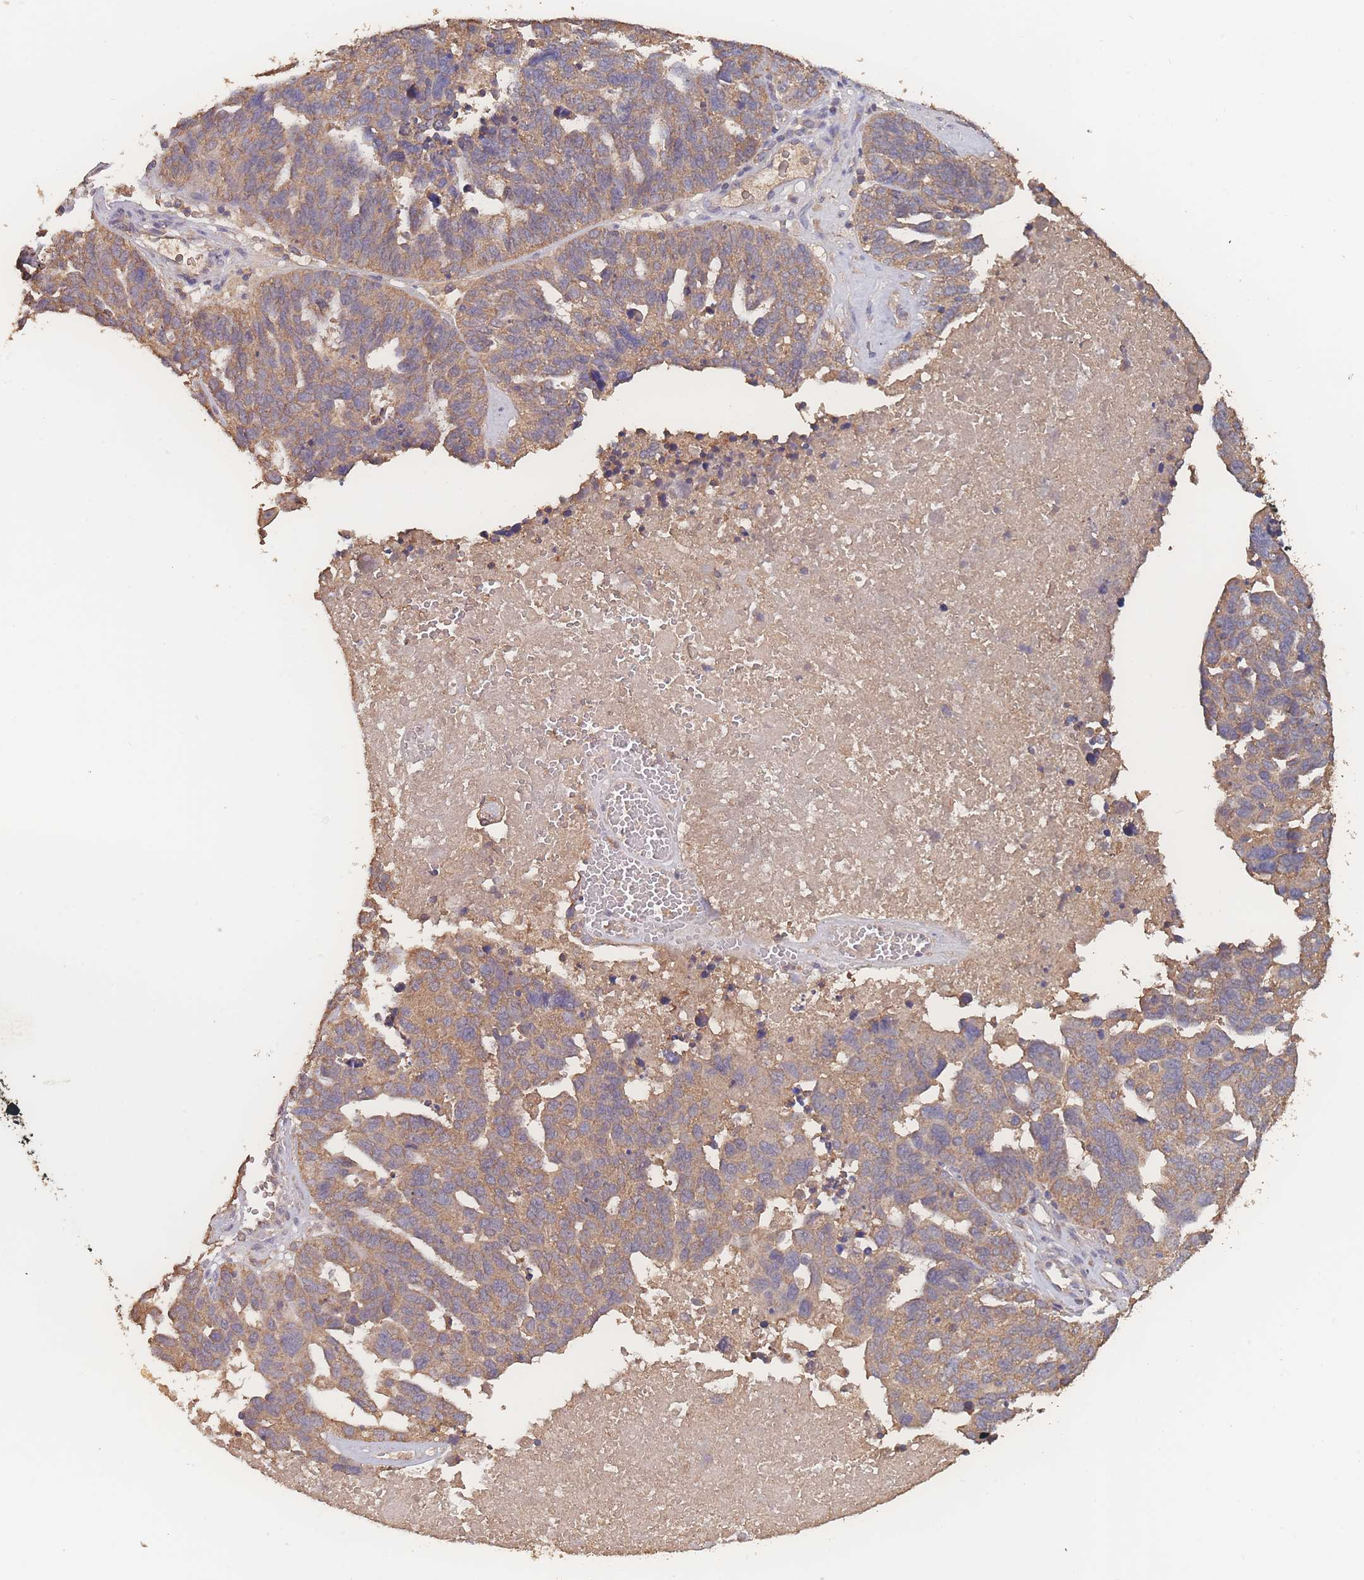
{"staining": {"intensity": "moderate", "quantity": ">75%", "location": "cytoplasmic/membranous"}, "tissue": "ovarian cancer", "cell_type": "Tumor cells", "image_type": "cancer", "snomed": [{"axis": "morphology", "description": "Cystadenocarcinoma, serous, NOS"}, {"axis": "topography", "description": "Ovary"}], "caption": "A micrograph of human ovarian cancer stained for a protein displays moderate cytoplasmic/membranous brown staining in tumor cells.", "gene": "ATXN10", "patient": {"sex": "female", "age": 59}}